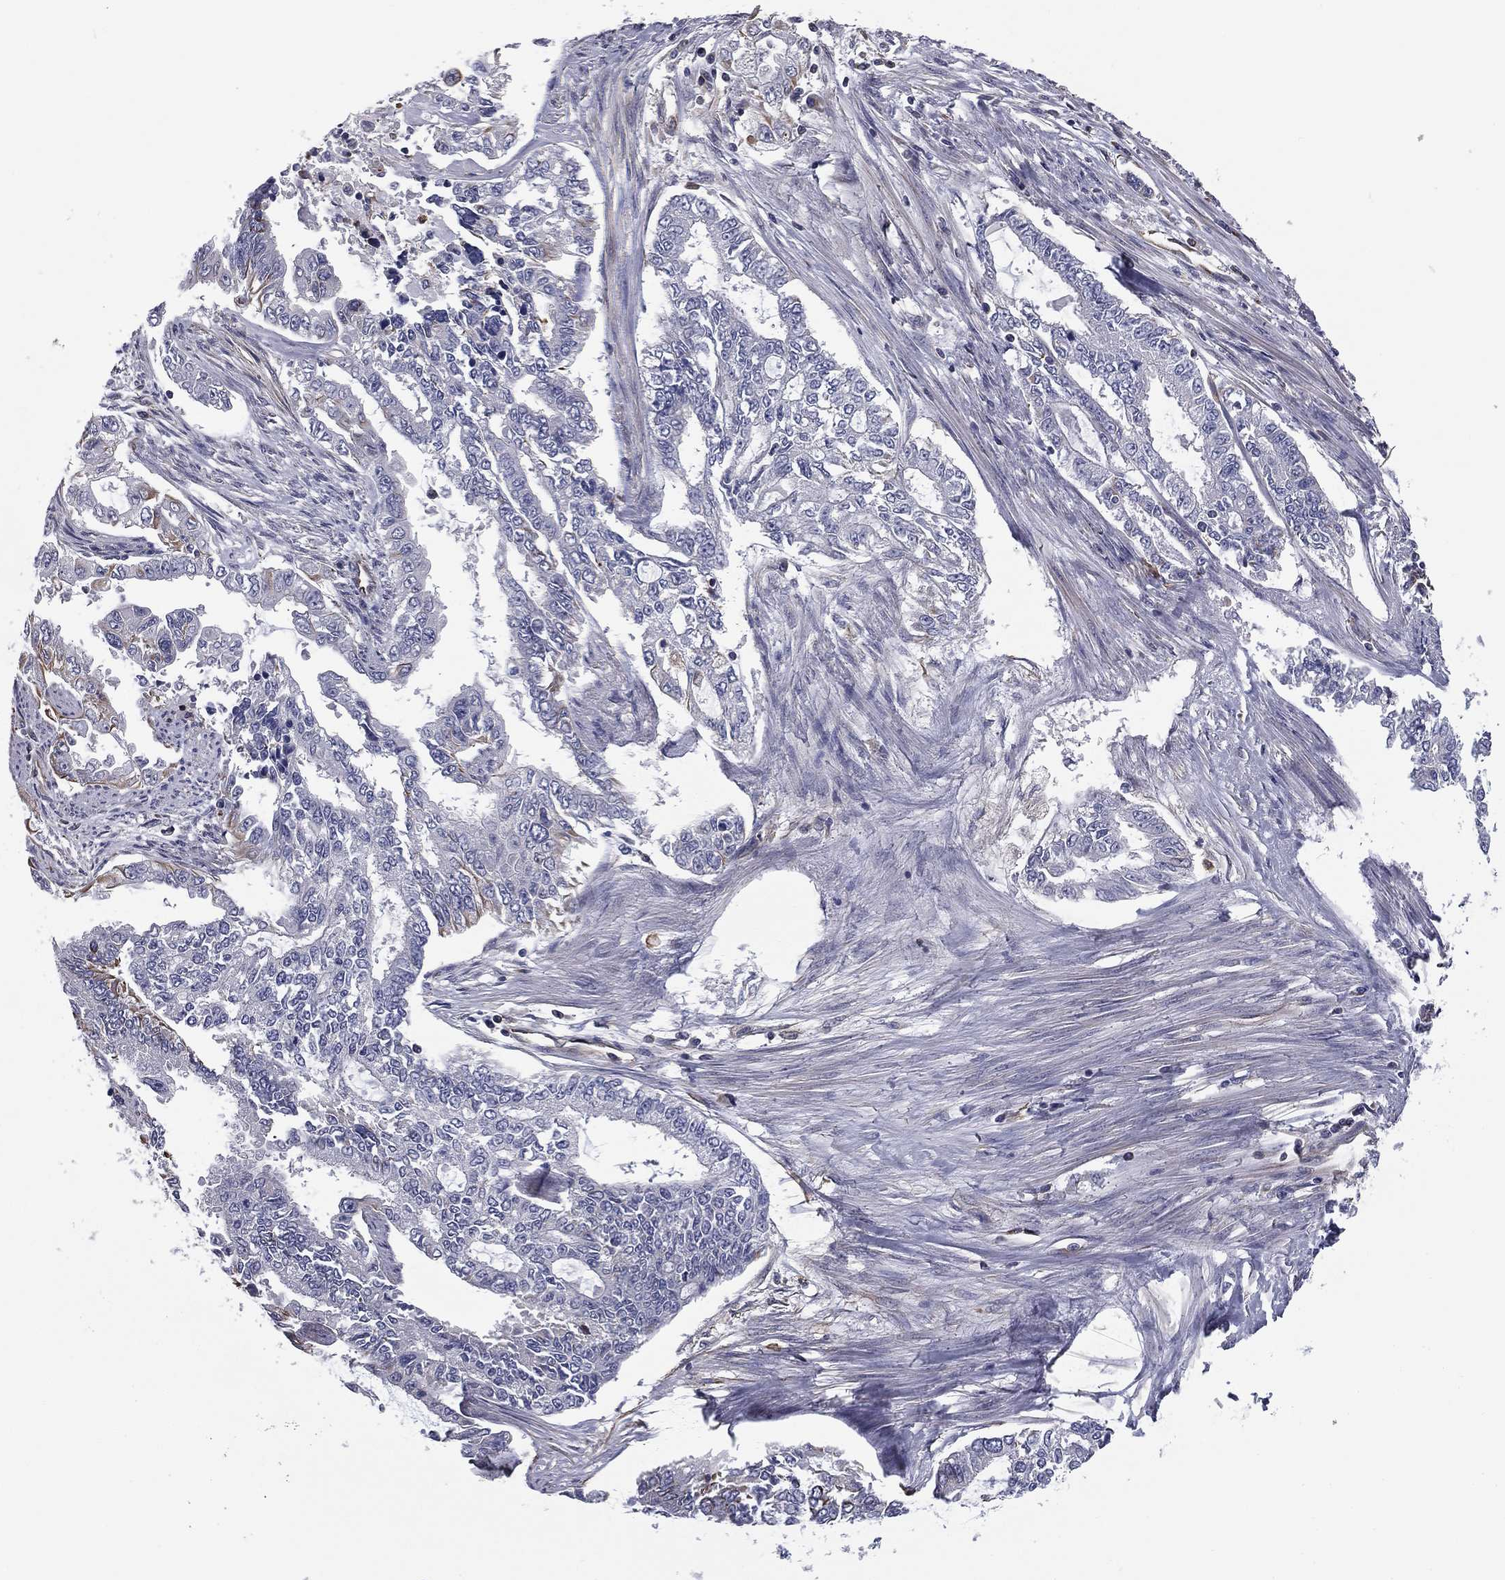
{"staining": {"intensity": "negative", "quantity": "none", "location": "none"}, "tissue": "endometrial cancer", "cell_type": "Tumor cells", "image_type": "cancer", "snomed": [{"axis": "morphology", "description": "Adenocarcinoma, NOS"}, {"axis": "topography", "description": "Uterus"}], "caption": "IHC of human endometrial adenocarcinoma shows no positivity in tumor cells.", "gene": "SCUBE1", "patient": {"sex": "female", "age": 59}}